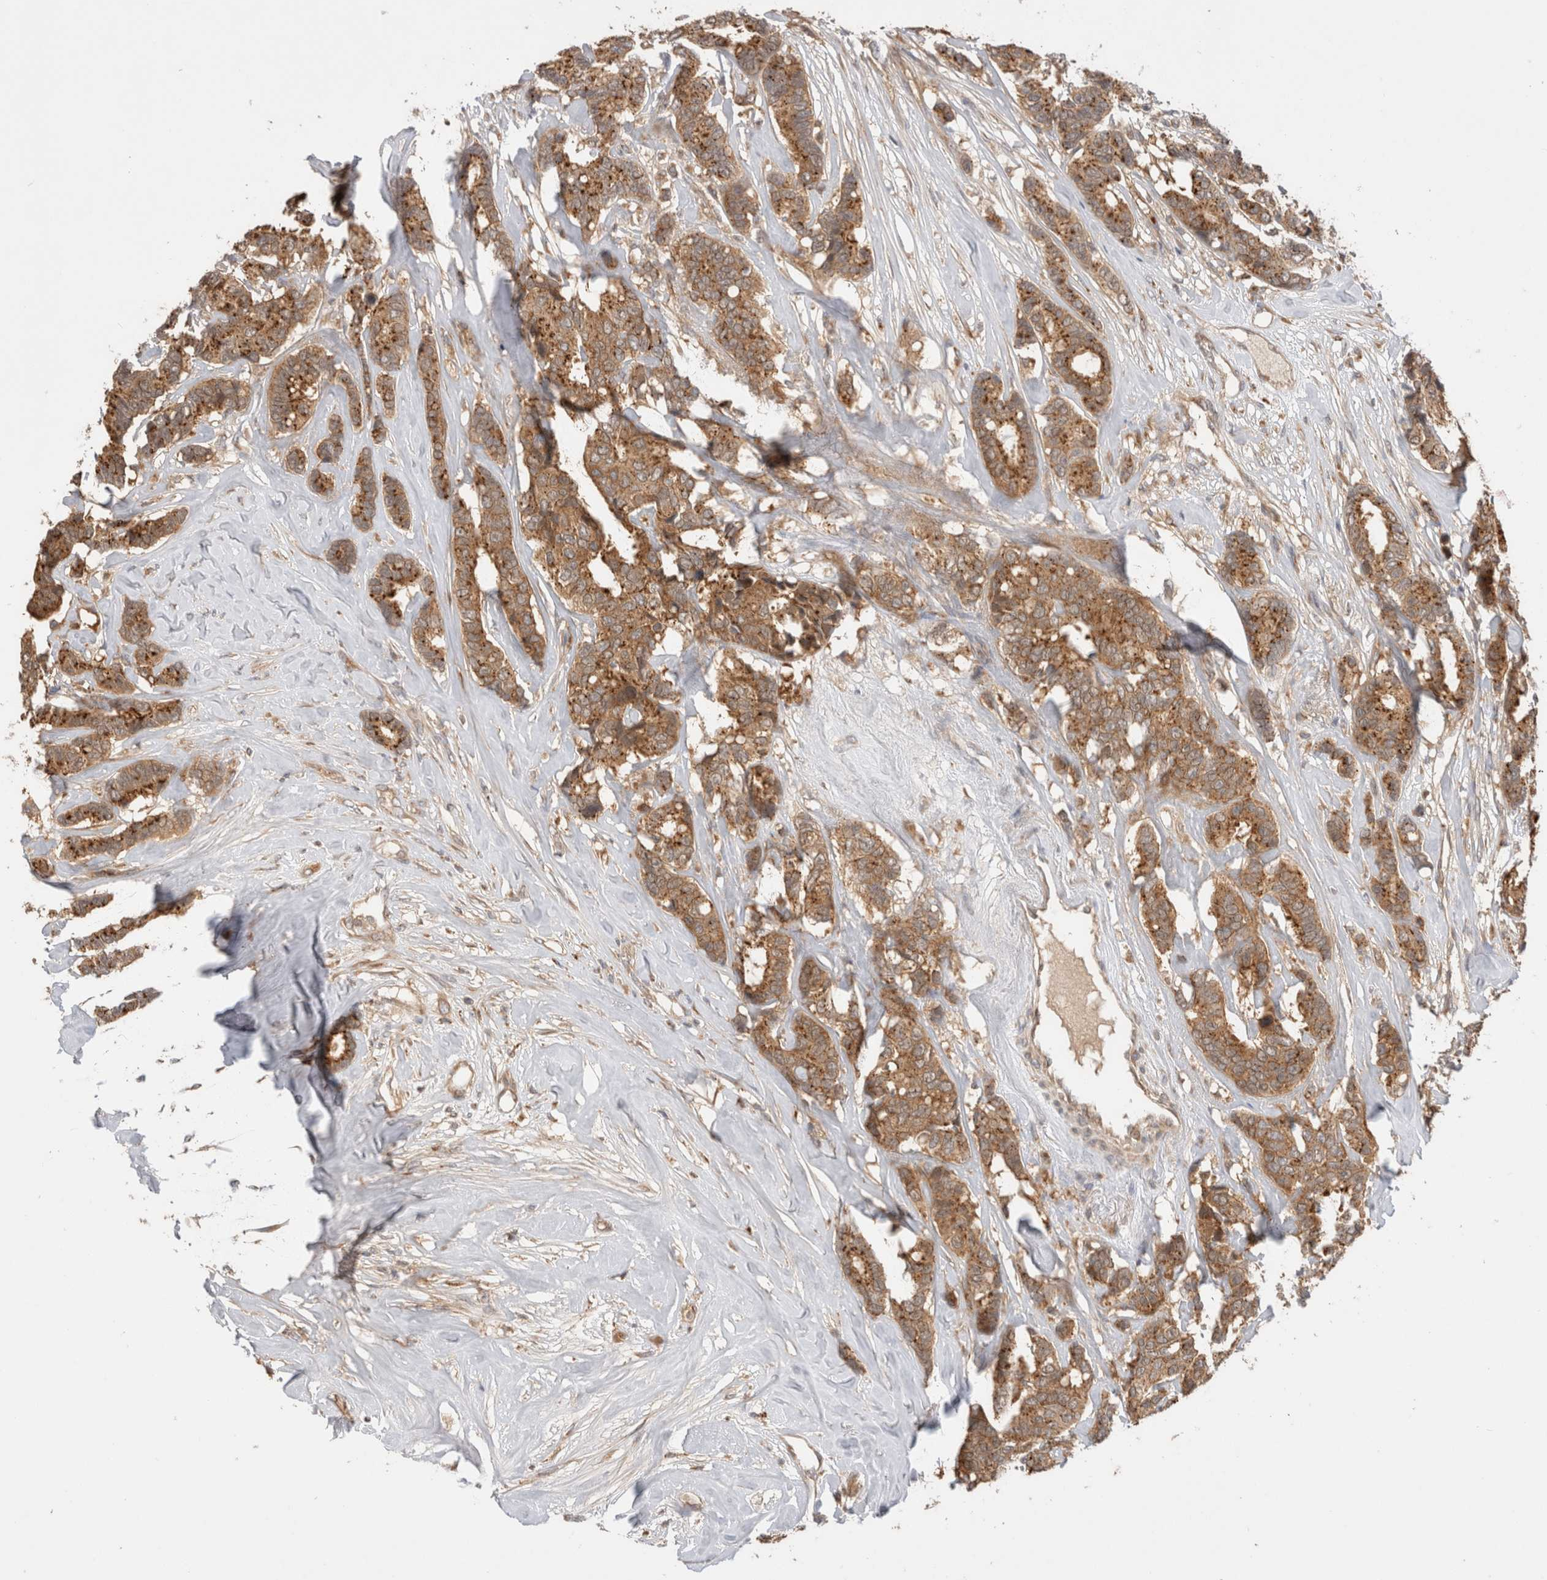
{"staining": {"intensity": "moderate", "quantity": ">75%", "location": "cytoplasmic/membranous"}, "tissue": "breast cancer", "cell_type": "Tumor cells", "image_type": "cancer", "snomed": [{"axis": "morphology", "description": "Duct carcinoma"}, {"axis": "topography", "description": "Breast"}], "caption": "Moderate cytoplasmic/membranous staining is seen in approximately >75% of tumor cells in intraductal carcinoma (breast).", "gene": "VPS28", "patient": {"sex": "female", "age": 87}}